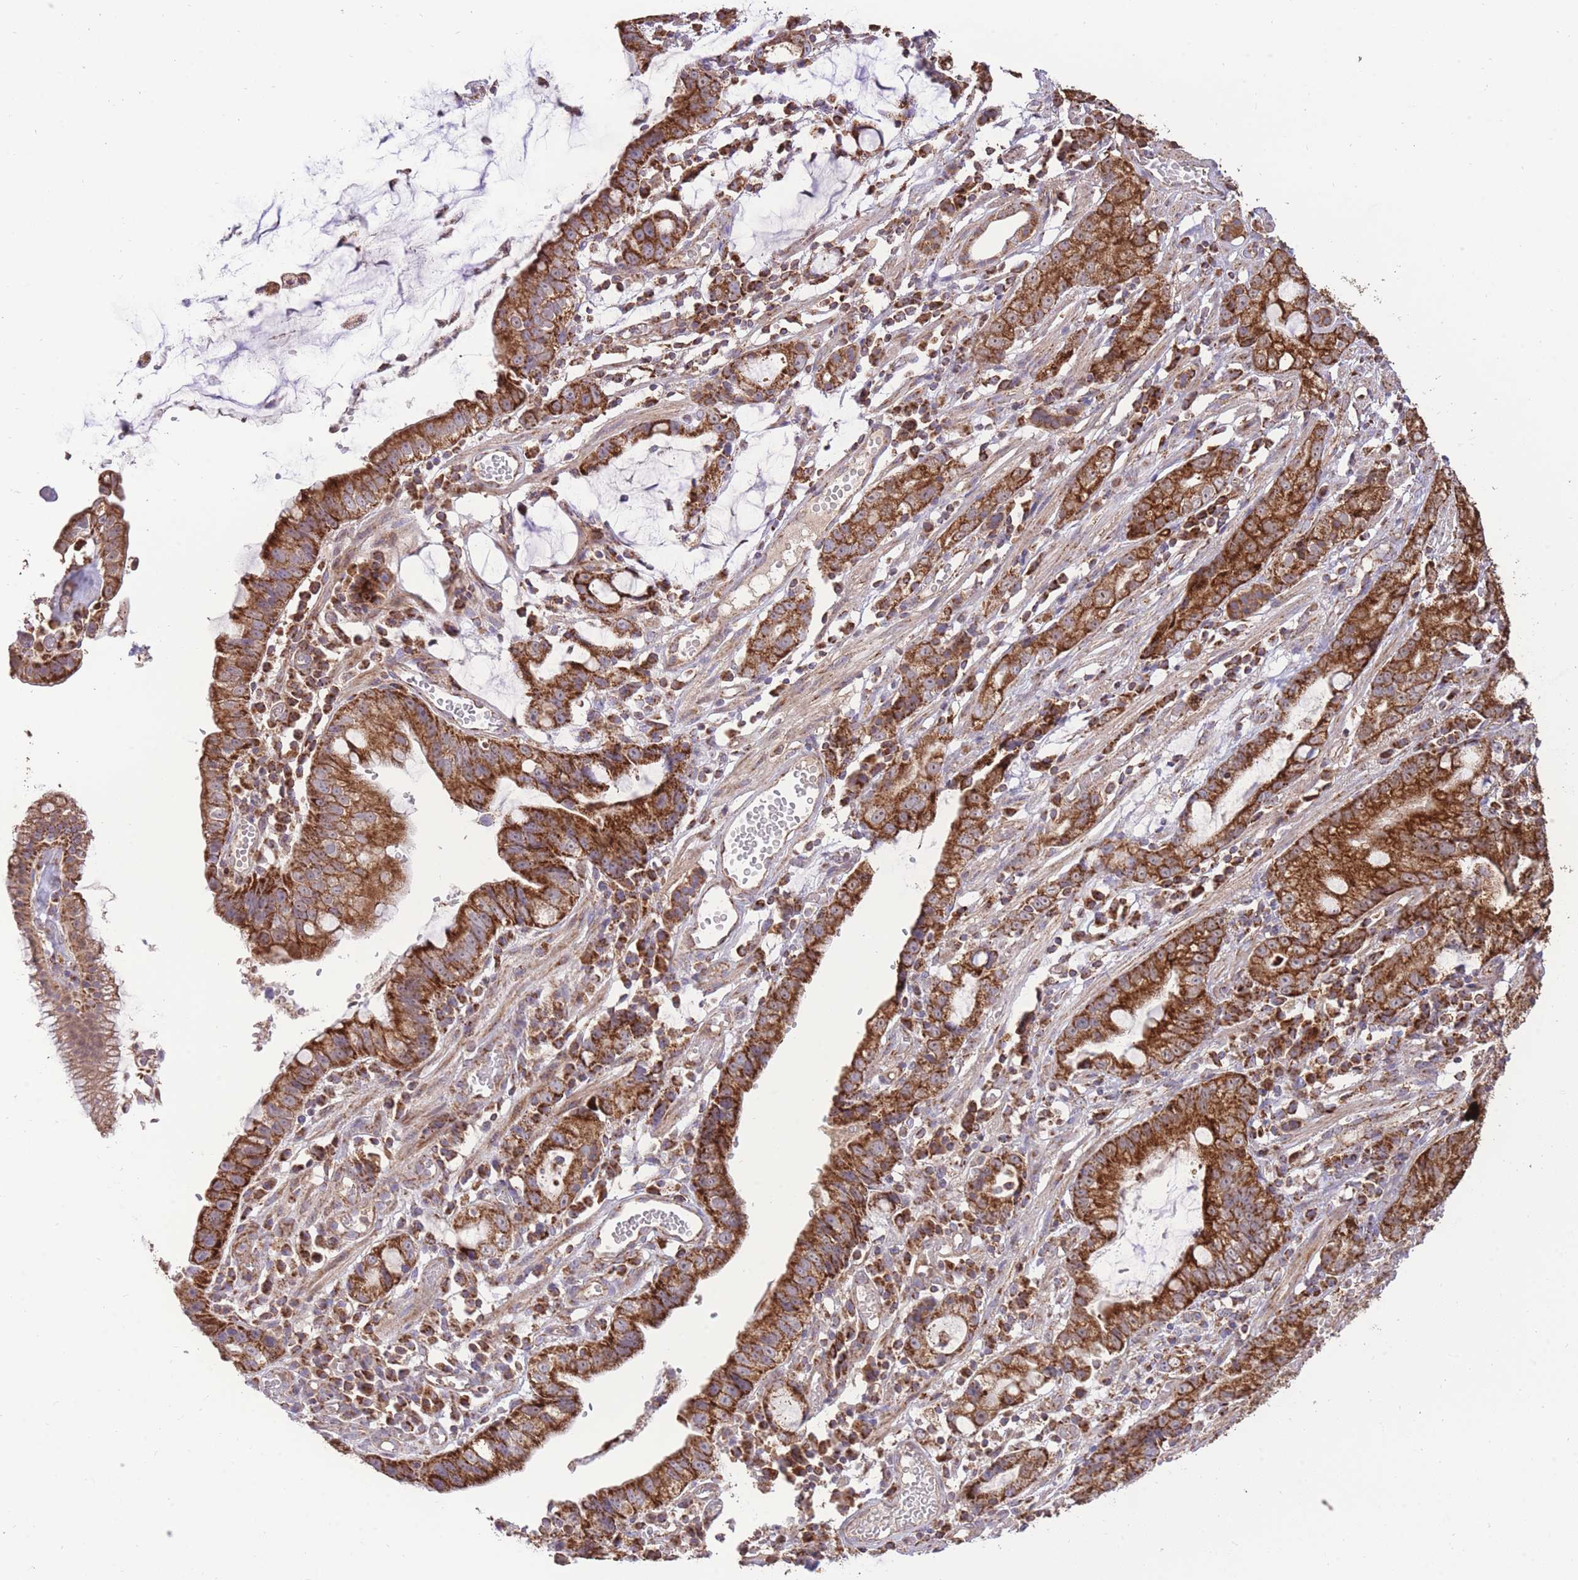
{"staining": {"intensity": "strong", "quantity": ">75%", "location": "cytoplasmic/membranous"}, "tissue": "stomach cancer", "cell_type": "Tumor cells", "image_type": "cancer", "snomed": [{"axis": "morphology", "description": "Adenocarcinoma, NOS"}, {"axis": "topography", "description": "Stomach"}], "caption": "Protein expression analysis of stomach adenocarcinoma exhibits strong cytoplasmic/membranous positivity in about >75% of tumor cells.", "gene": "PREP", "patient": {"sex": "male", "age": 55}}